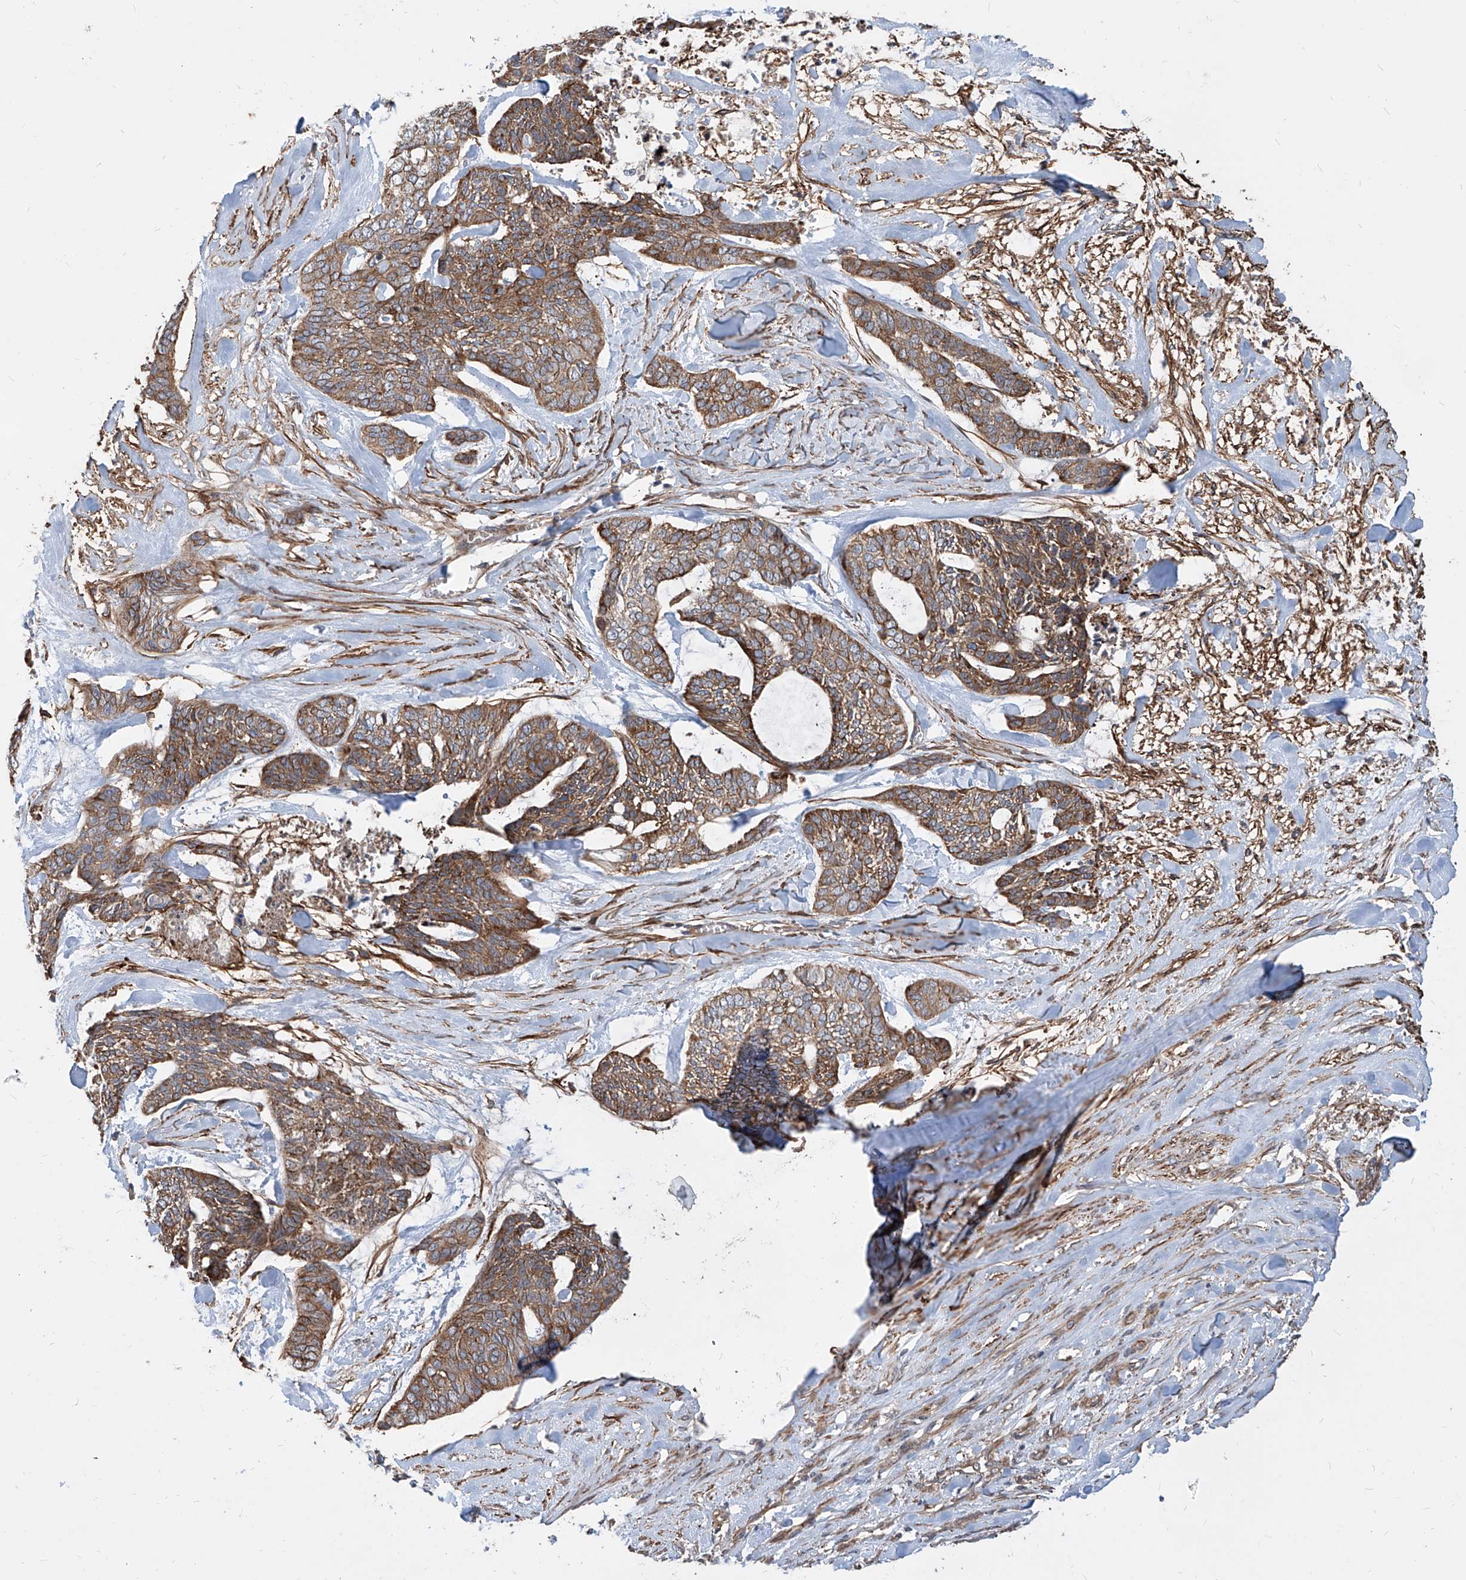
{"staining": {"intensity": "moderate", "quantity": ">75%", "location": "cytoplasmic/membranous"}, "tissue": "skin cancer", "cell_type": "Tumor cells", "image_type": "cancer", "snomed": [{"axis": "morphology", "description": "Basal cell carcinoma"}, {"axis": "topography", "description": "Skin"}], "caption": "Basal cell carcinoma (skin) tissue displays moderate cytoplasmic/membranous staining in approximately >75% of tumor cells, visualized by immunohistochemistry. (DAB (3,3'-diaminobenzidine) = brown stain, brightfield microscopy at high magnification).", "gene": "FAM83B", "patient": {"sex": "female", "age": 64}}